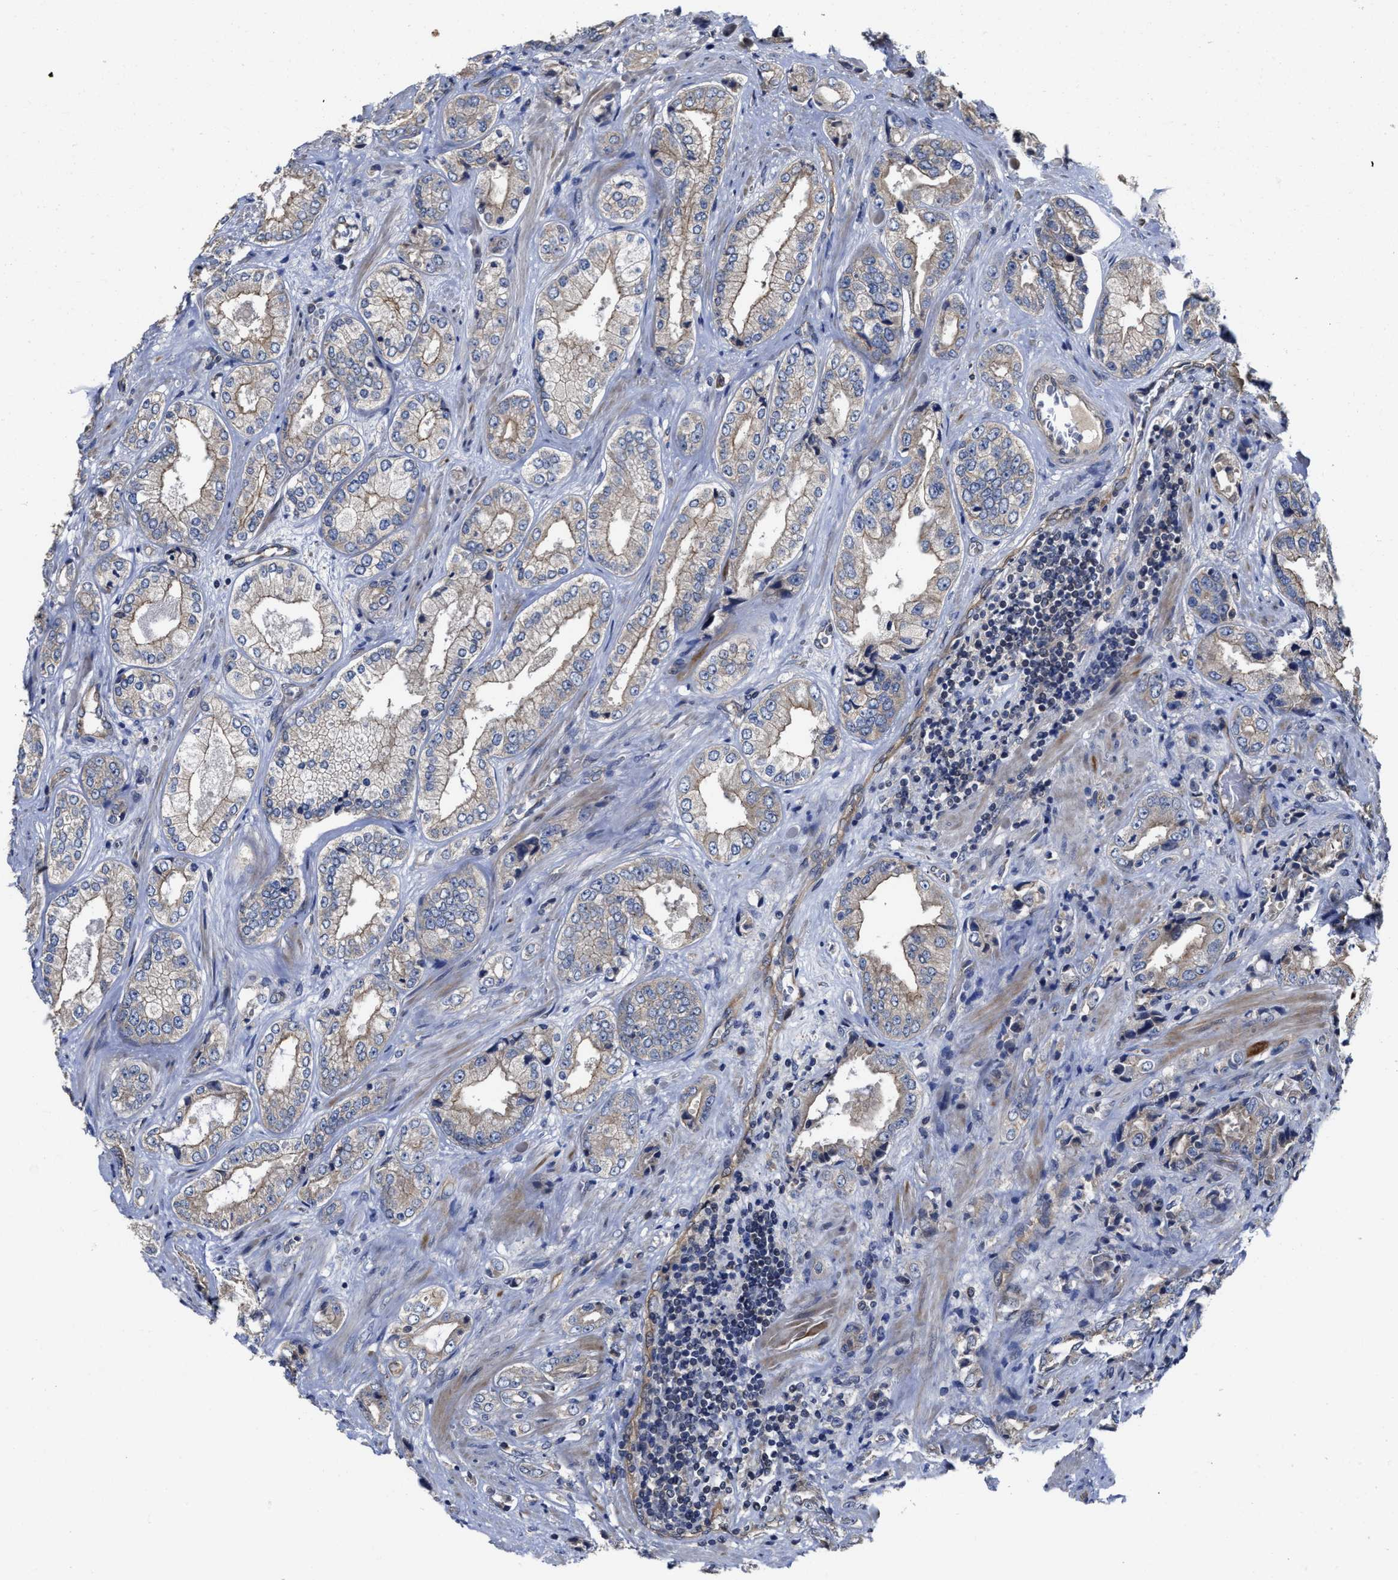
{"staining": {"intensity": "weak", "quantity": "25%-75%", "location": "cytoplasmic/membranous"}, "tissue": "prostate cancer", "cell_type": "Tumor cells", "image_type": "cancer", "snomed": [{"axis": "morphology", "description": "Adenocarcinoma, High grade"}, {"axis": "topography", "description": "Prostate"}], "caption": "A high-resolution micrograph shows immunohistochemistry staining of prostate cancer (adenocarcinoma (high-grade)), which exhibits weak cytoplasmic/membranous expression in approximately 25%-75% of tumor cells.", "gene": "TRAF6", "patient": {"sex": "male", "age": 61}}